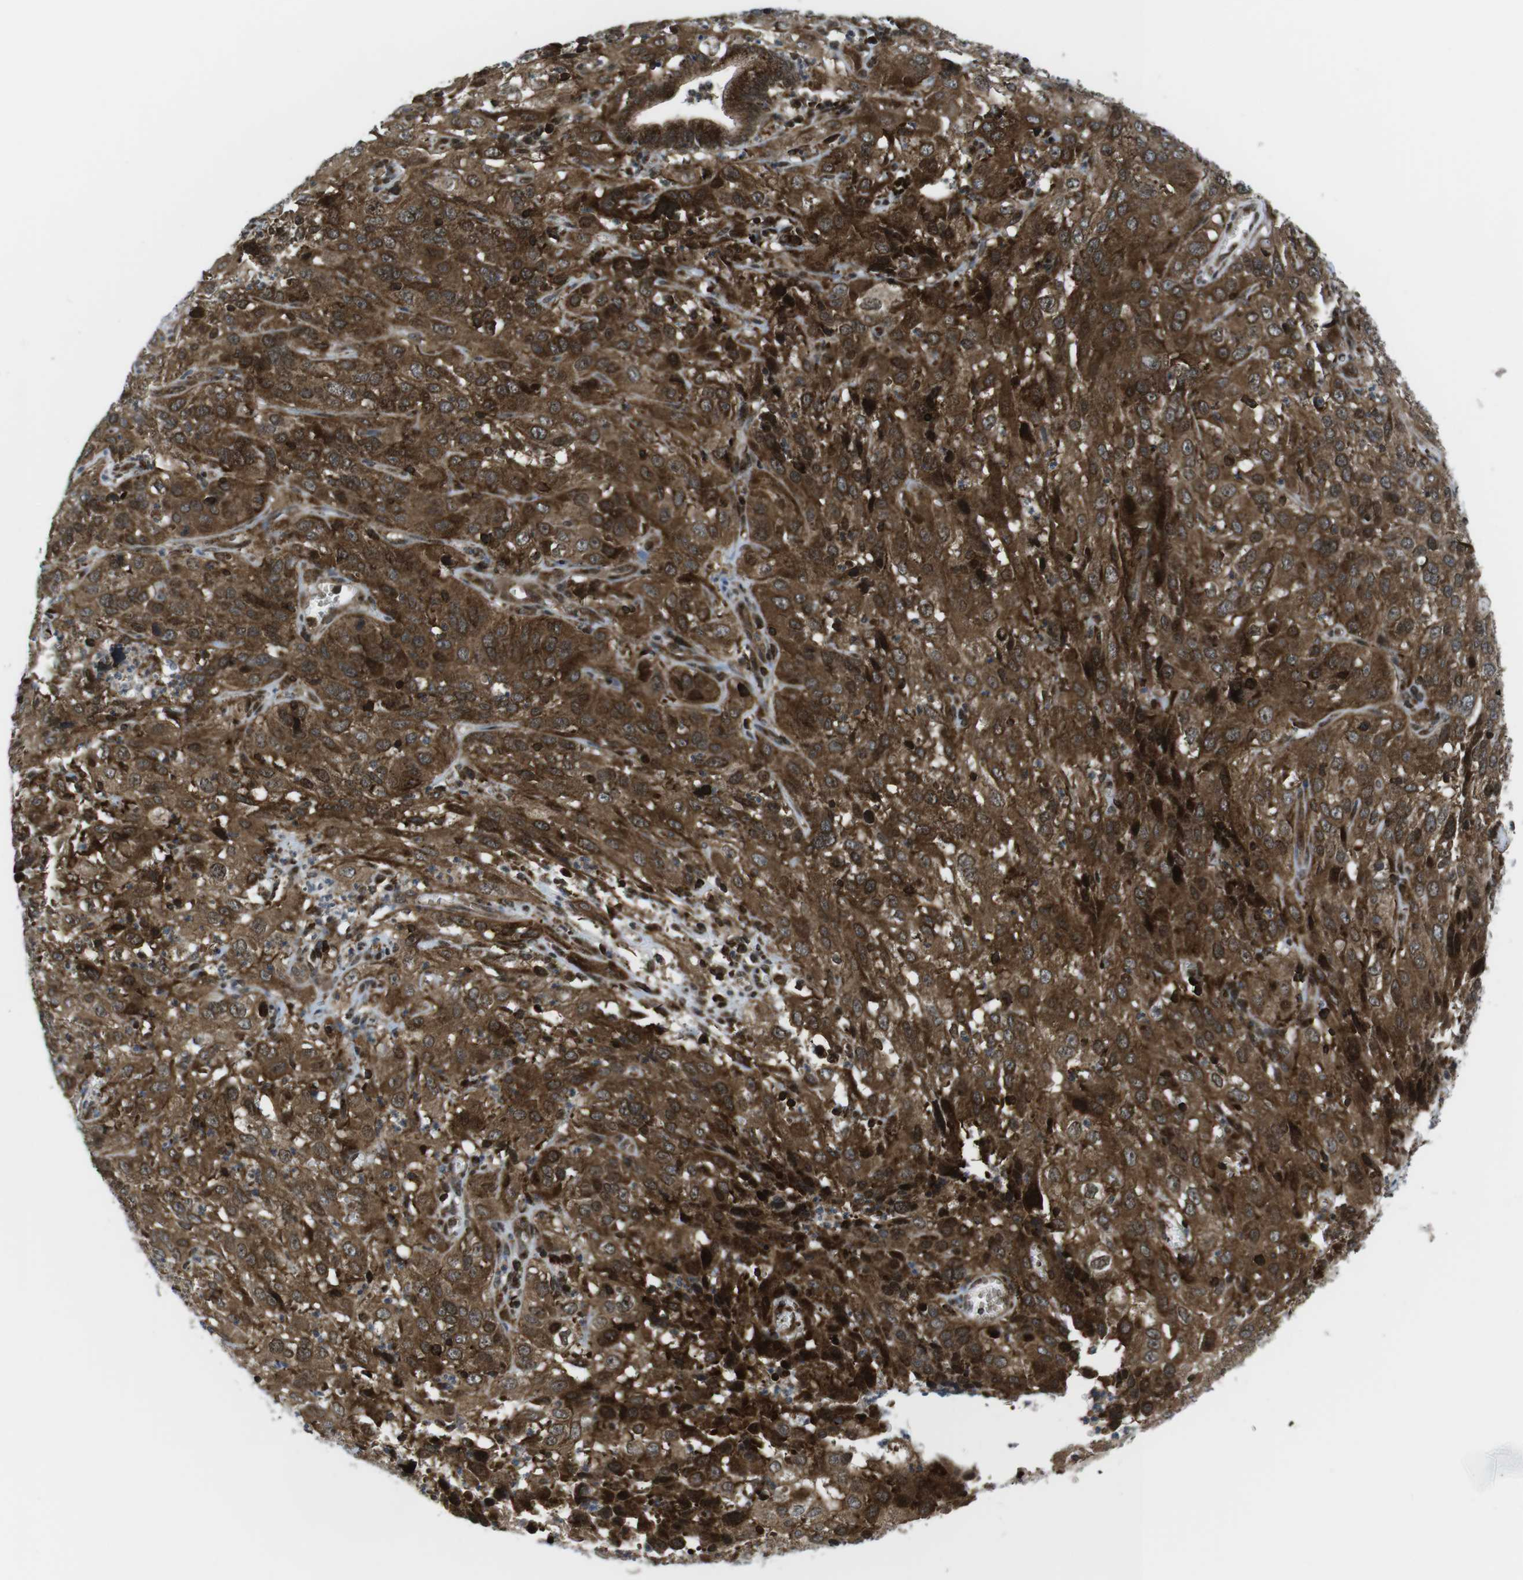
{"staining": {"intensity": "strong", "quantity": ">75%", "location": "cytoplasmic/membranous"}, "tissue": "cervical cancer", "cell_type": "Tumor cells", "image_type": "cancer", "snomed": [{"axis": "morphology", "description": "Squamous cell carcinoma, NOS"}, {"axis": "topography", "description": "Cervix"}], "caption": "A photomicrograph of cervical cancer stained for a protein reveals strong cytoplasmic/membranous brown staining in tumor cells.", "gene": "CUL7", "patient": {"sex": "female", "age": 32}}